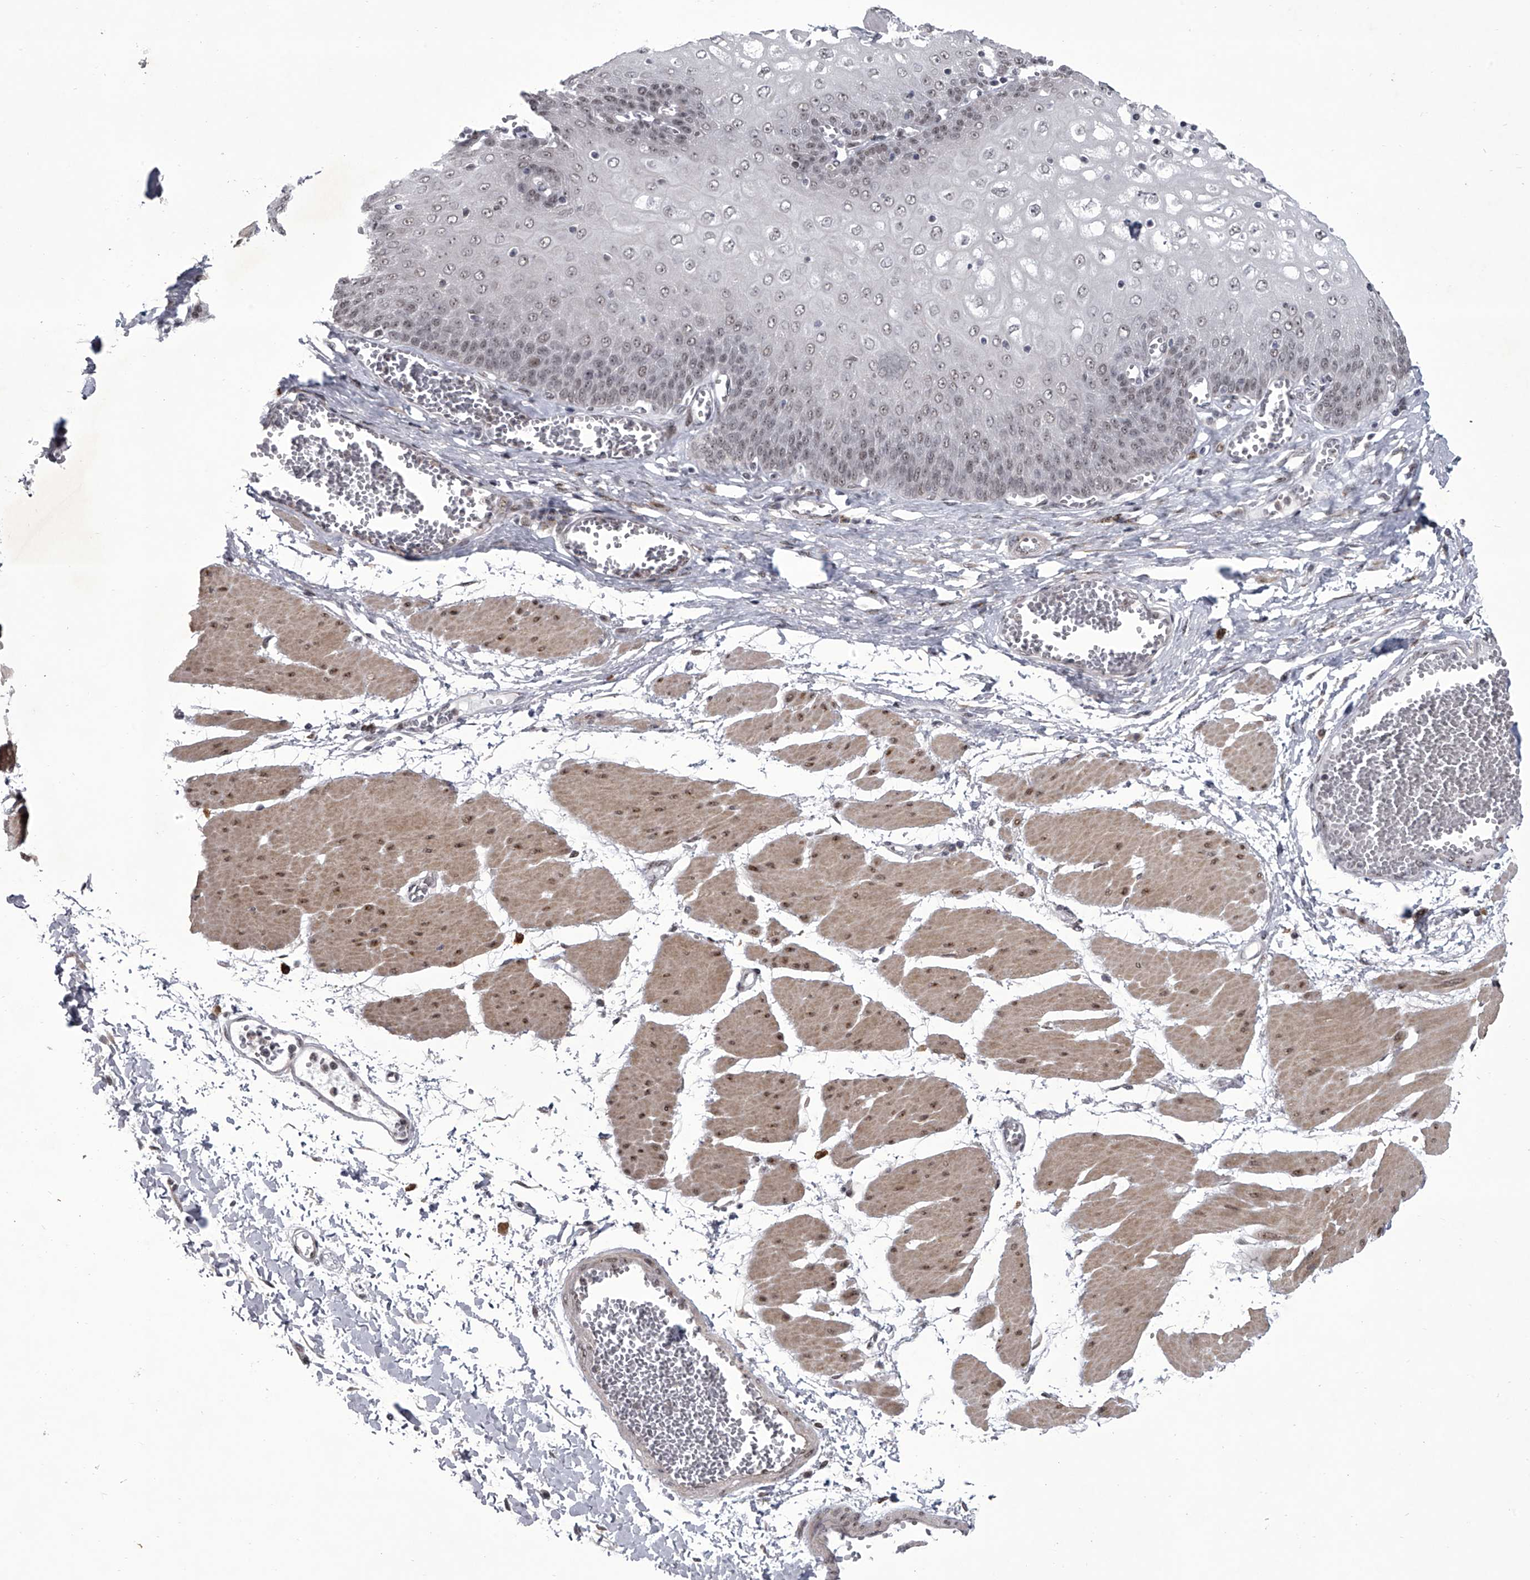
{"staining": {"intensity": "moderate", "quantity": "25%-75%", "location": "nuclear"}, "tissue": "esophagus", "cell_type": "Squamous epithelial cells", "image_type": "normal", "snomed": [{"axis": "morphology", "description": "Normal tissue, NOS"}, {"axis": "topography", "description": "Esophagus"}], "caption": "Protein staining by IHC displays moderate nuclear staining in approximately 25%-75% of squamous epithelial cells in unremarkable esophagus.", "gene": "MLLT1", "patient": {"sex": "male", "age": 60}}